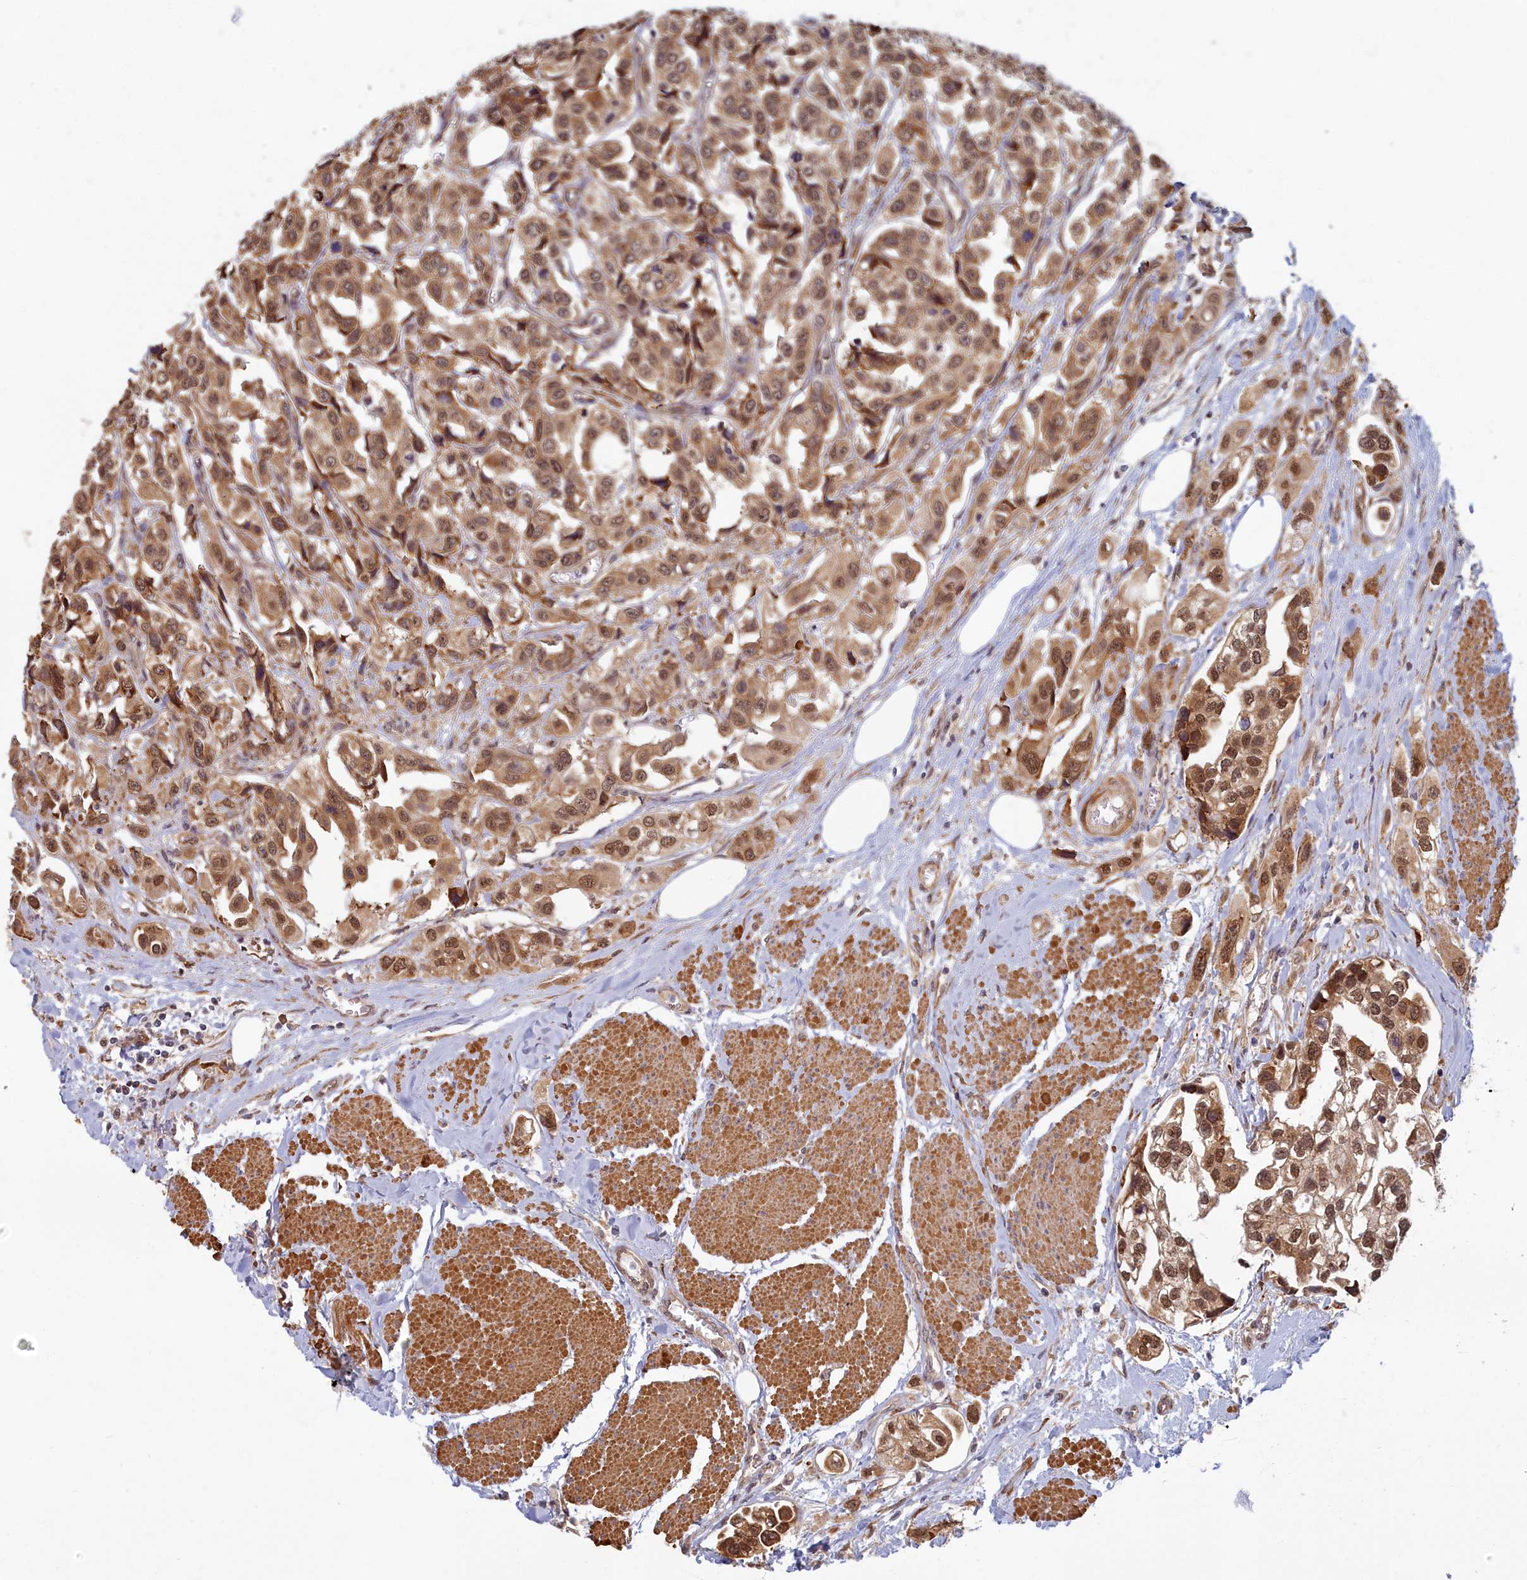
{"staining": {"intensity": "moderate", "quantity": ">75%", "location": "cytoplasmic/membranous,nuclear"}, "tissue": "urothelial cancer", "cell_type": "Tumor cells", "image_type": "cancer", "snomed": [{"axis": "morphology", "description": "Urothelial carcinoma, High grade"}, {"axis": "topography", "description": "Urinary bladder"}], "caption": "Immunohistochemical staining of human urothelial cancer reveals medium levels of moderate cytoplasmic/membranous and nuclear expression in approximately >75% of tumor cells.", "gene": "MAK16", "patient": {"sex": "male", "age": 67}}